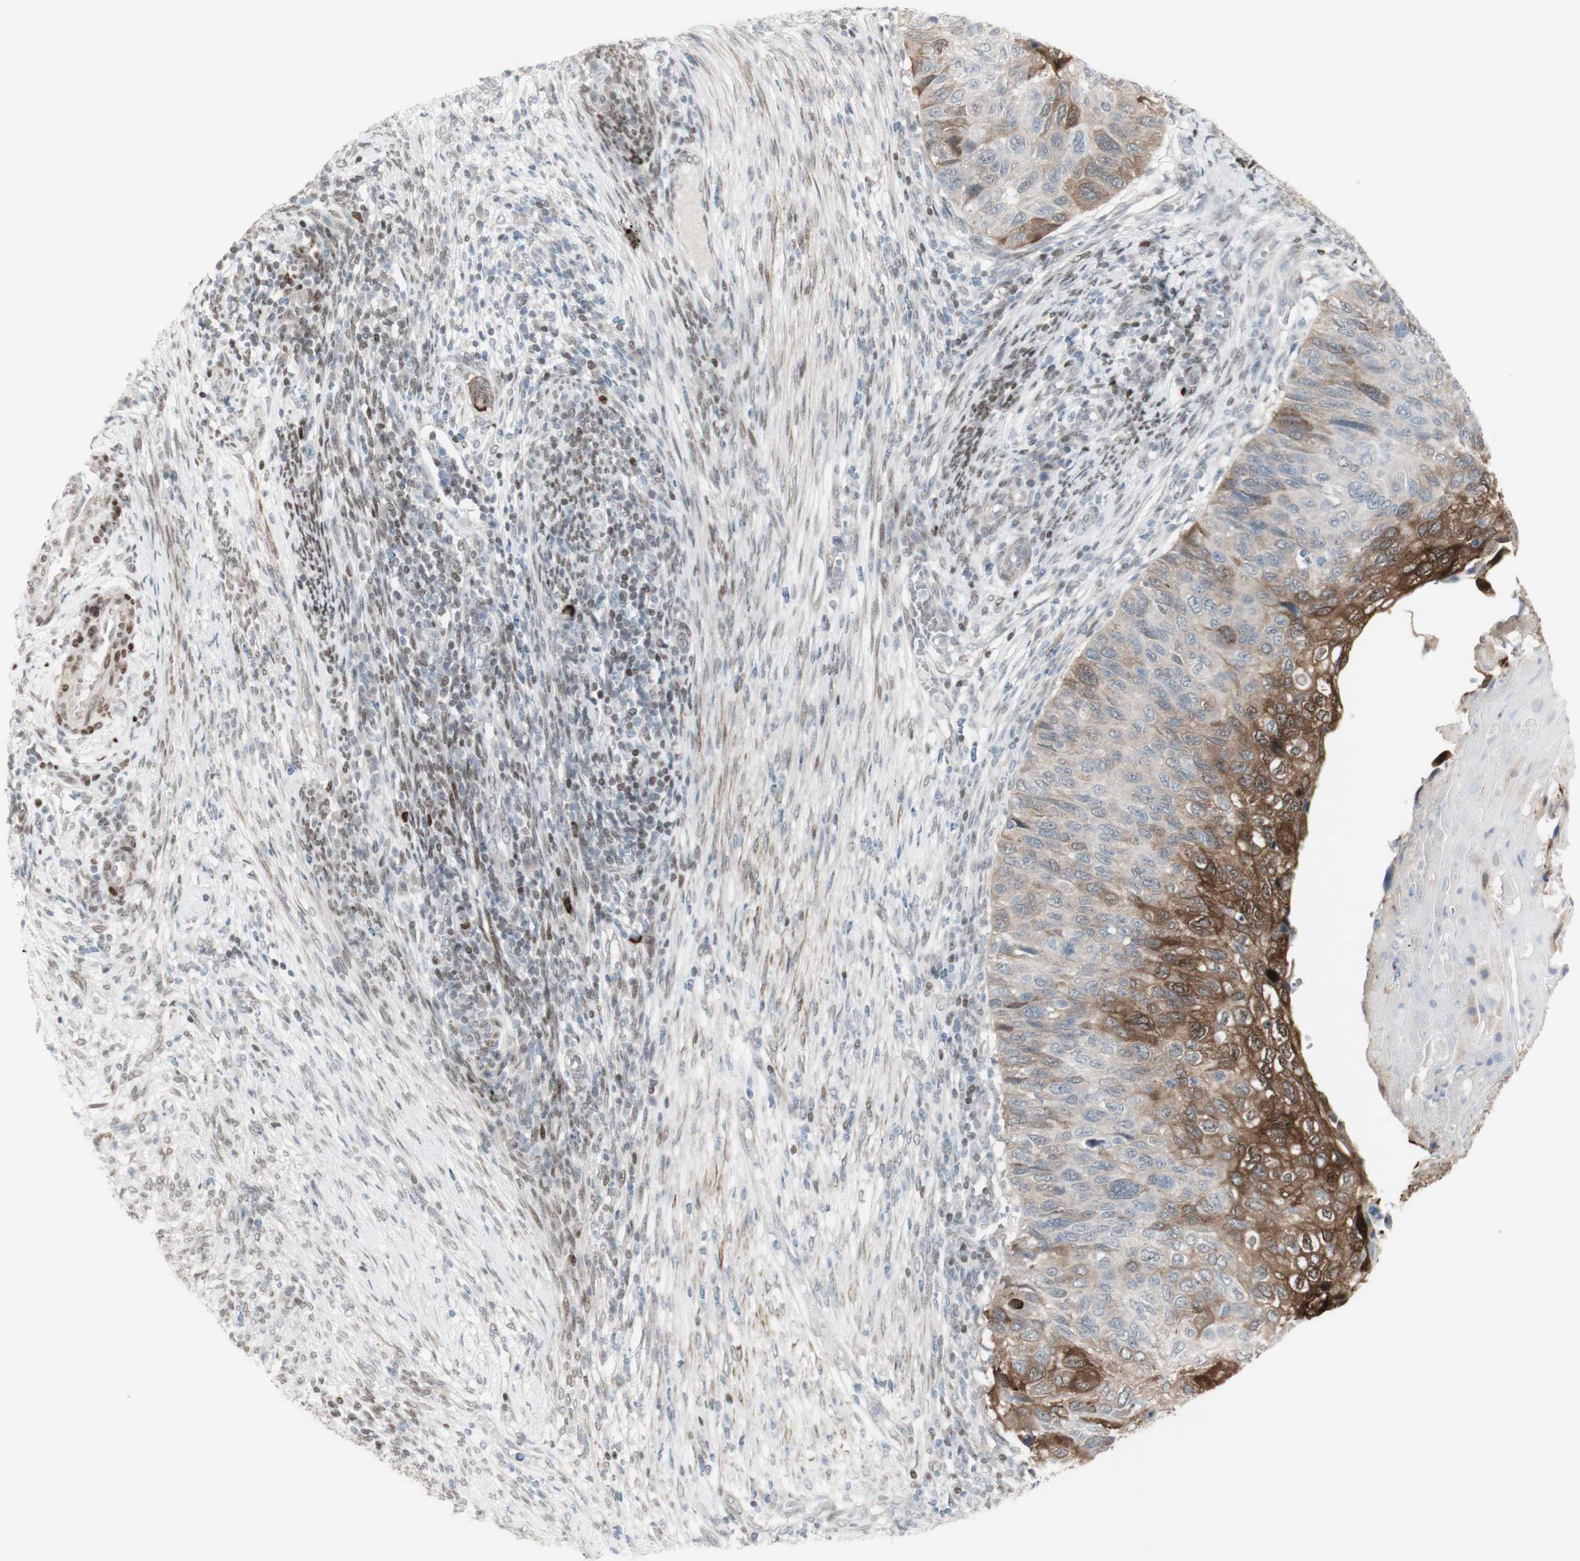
{"staining": {"intensity": "moderate", "quantity": "25%-75%", "location": "cytoplasmic/membranous,nuclear"}, "tissue": "cervical cancer", "cell_type": "Tumor cells", "image_type": "cancer", "snomed": [{"axis": "morphology", "description": "Squamous cell carcinoma, NOS"}, {"axis": "topography", "description": "Cervix"}], "caption": "Squamous cell carcinoma (cervical) stained with a protein marker demonstrates moderate staining in tumor cells.", "gene": "C1orf116", "patient": {"sex": "female", "age": 70}}